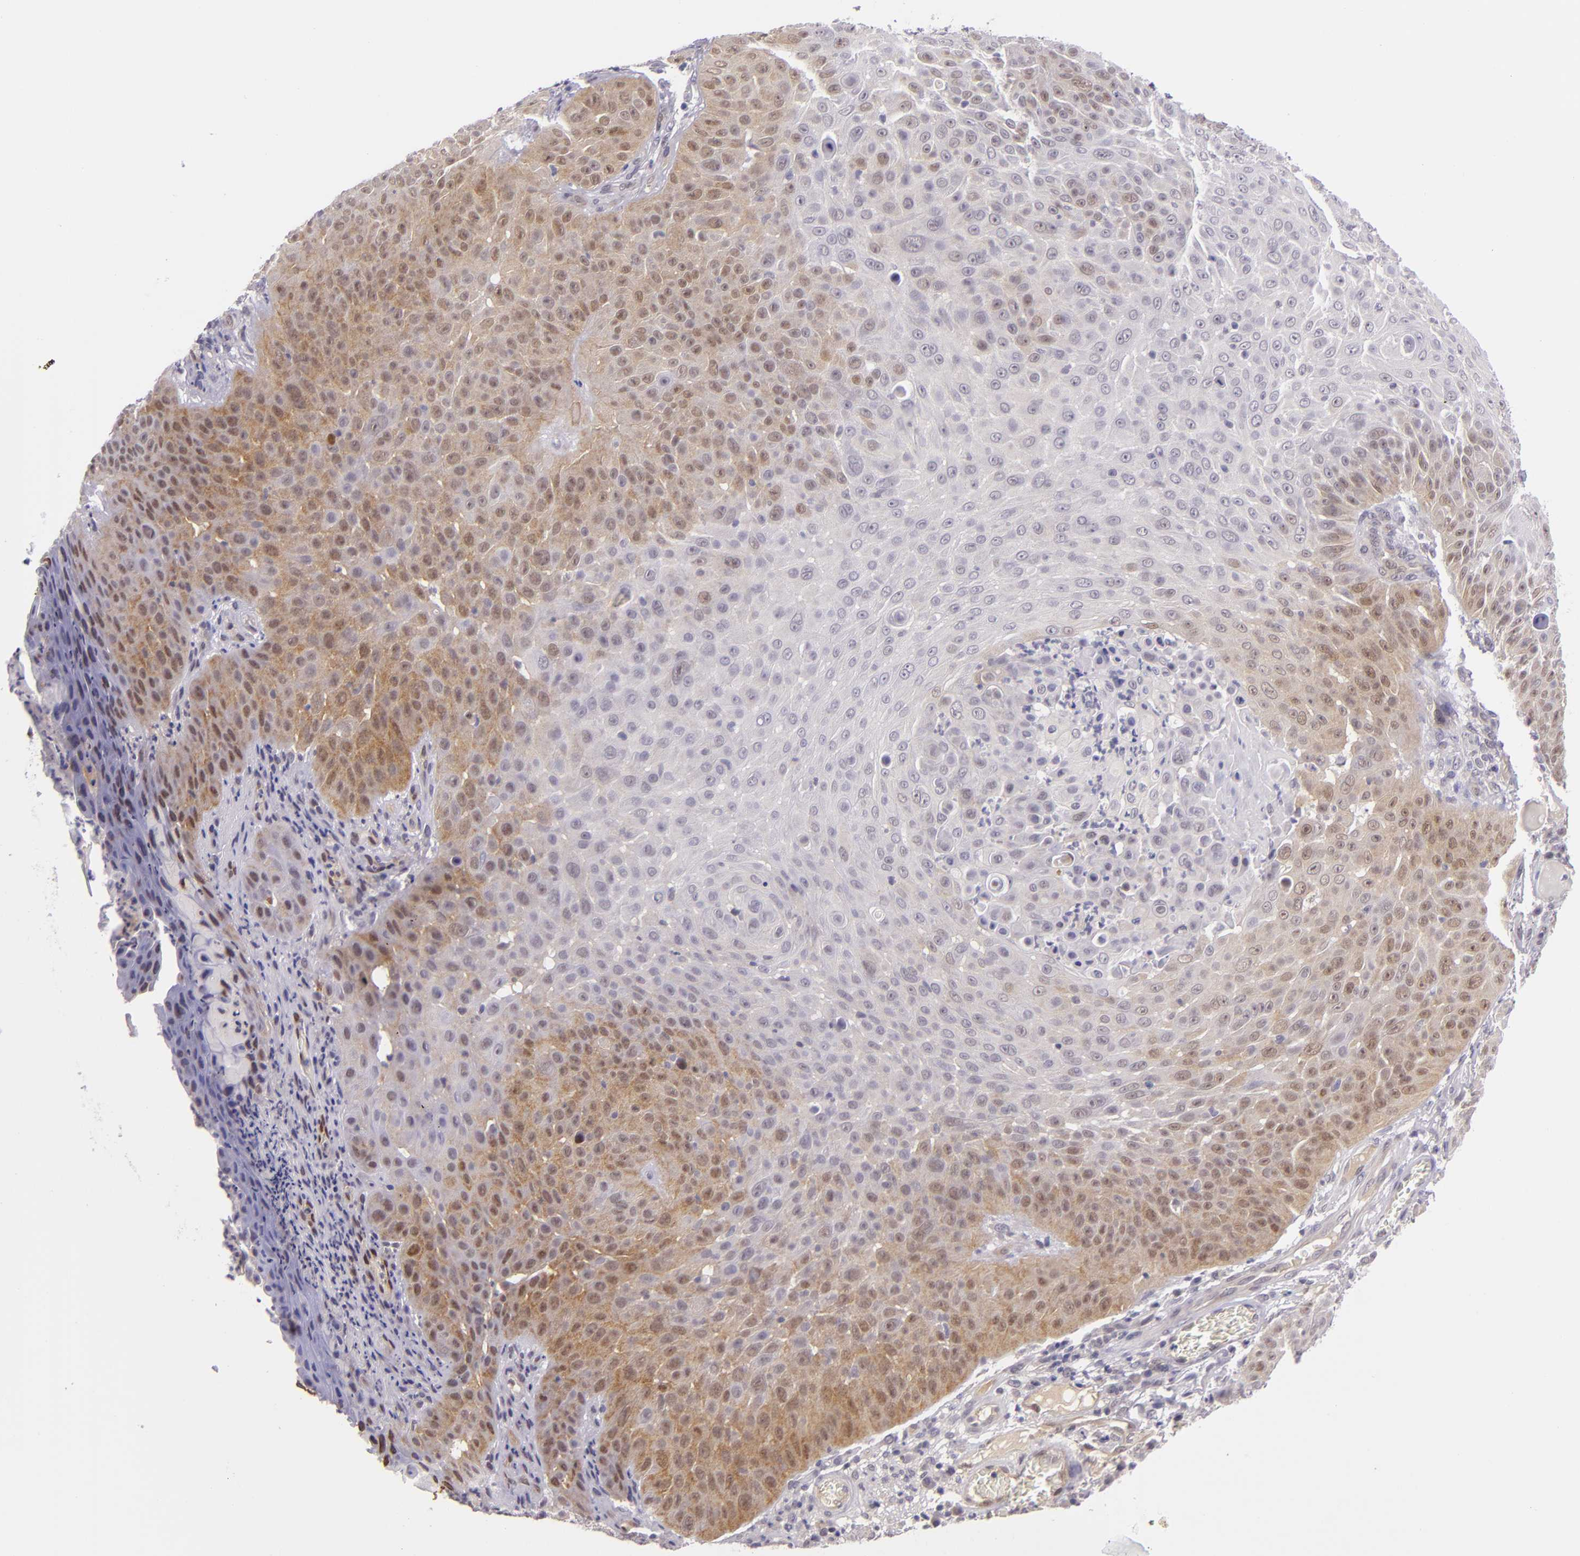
{"staining": {"intensity": "moderate", "quantity": "25%-75%", "location": "cytoplasmic/membranous,nuclear"}, "tissue": "skin cancer", "cell_type": "Tumor cells", "image_type": "cancer", "snomed": [{"axis": "morphology", "description": "Squamous cell carcinoma, NOS"}, {"axis": "topography", "description": "Skin"}], "caption": "Tumor cells exhibit moderate cytoplasmic/membranous and nuclear staining in about 25%-75% of cells in skin cancer (squamous cell carcinoma).", "gene": "CSE1L", "patient": {"sex": "male", "age": 82}}